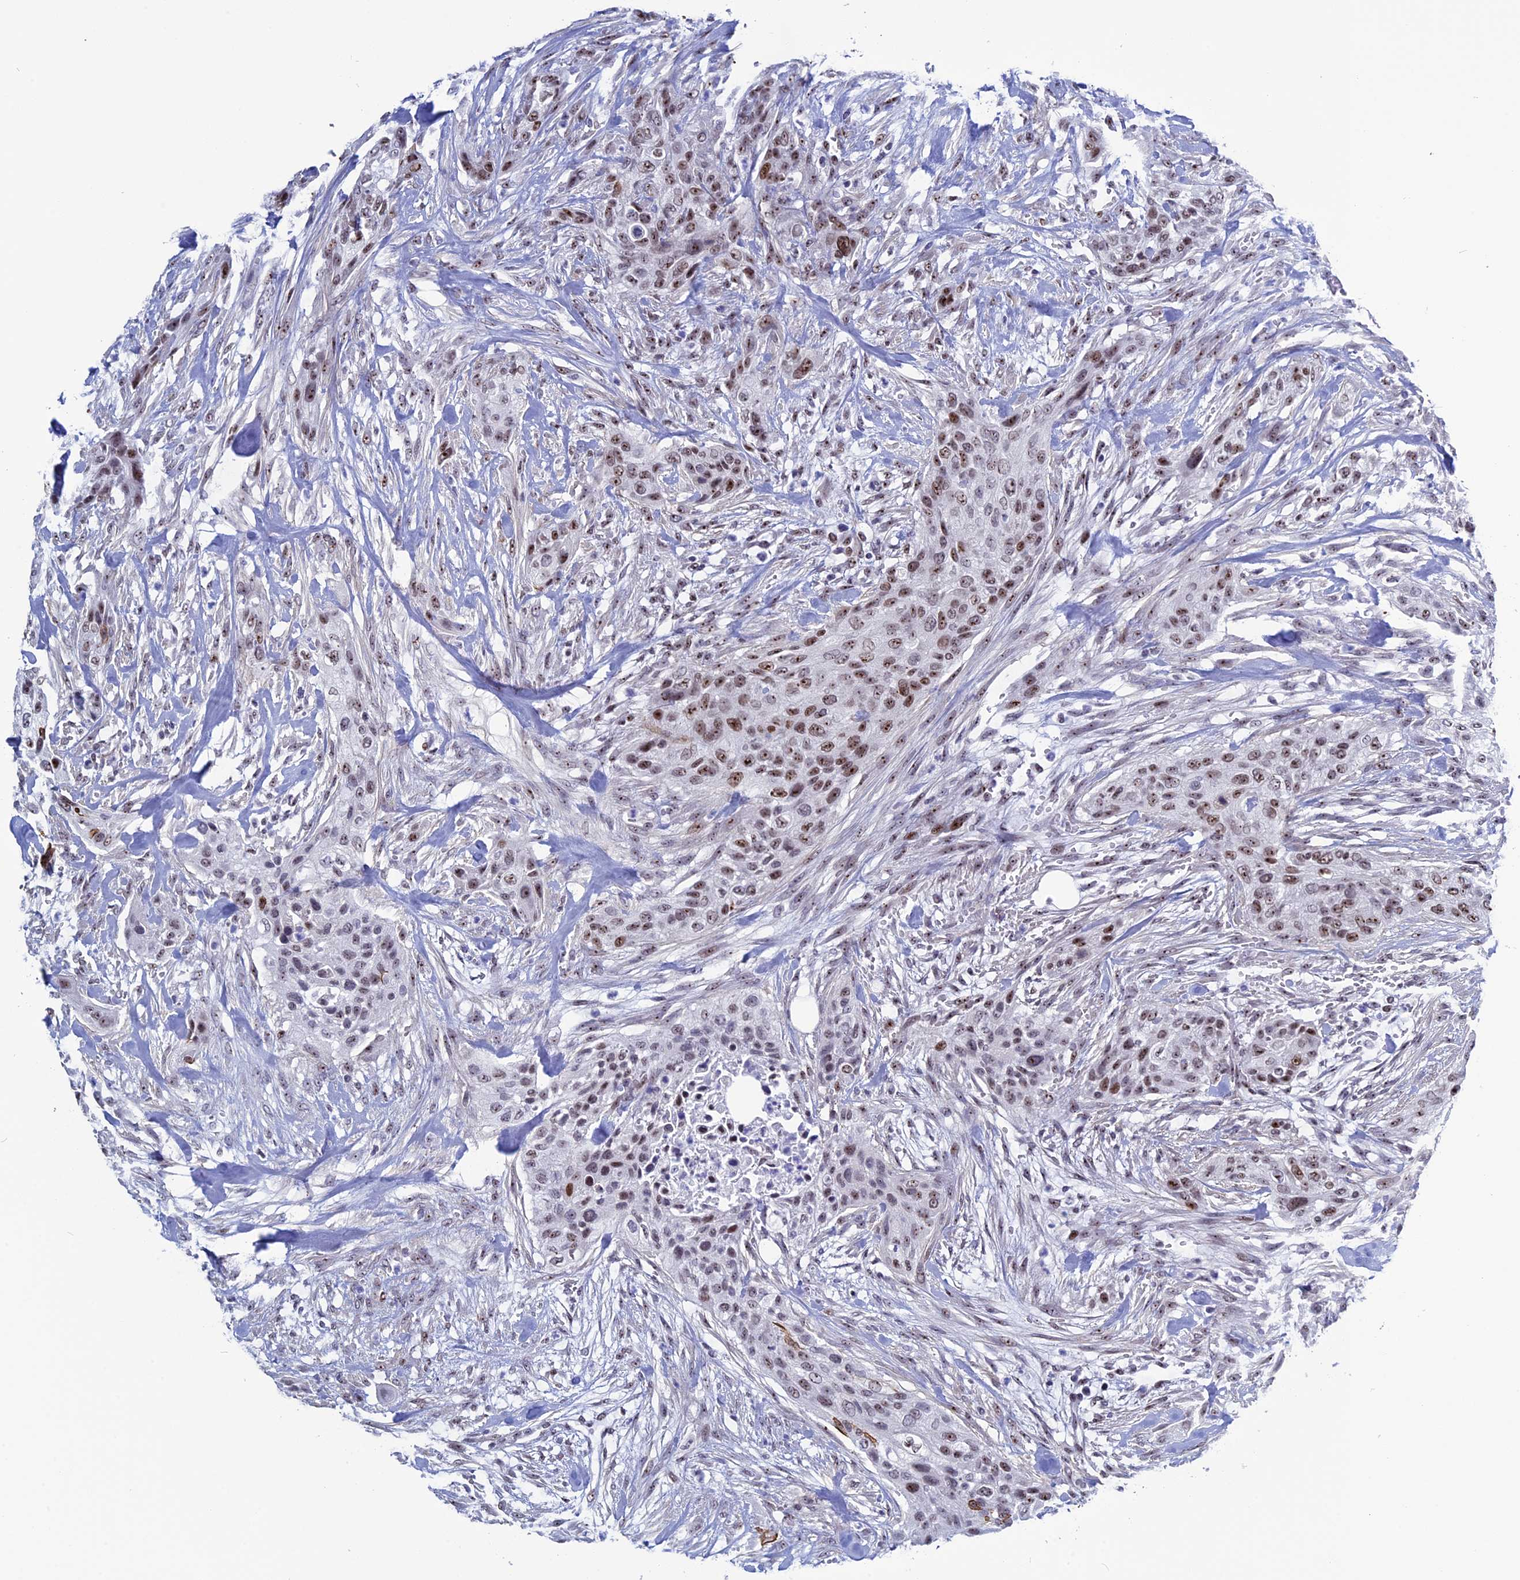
{"staining": {"intensity": "moderate", "quantity": "25%-75%", "location": "nuclear"}, "tissue": "urothelial cancer", "cell_type": "Tumor cells", "image_type": "cancer", "snomed": [{"axis": "morphology", "description": "Urothelial carcinoma, High grade"}, {"axis": "topography", "description": "Urinary bladder"}], "caption": "Moderate nuclear protein expression is present in approximately 25%-75% of tumor cells in urothelial carcinoma (high-grade).", "gene": "CCDC86", "patient": {"sex": "male", "age": 35}}